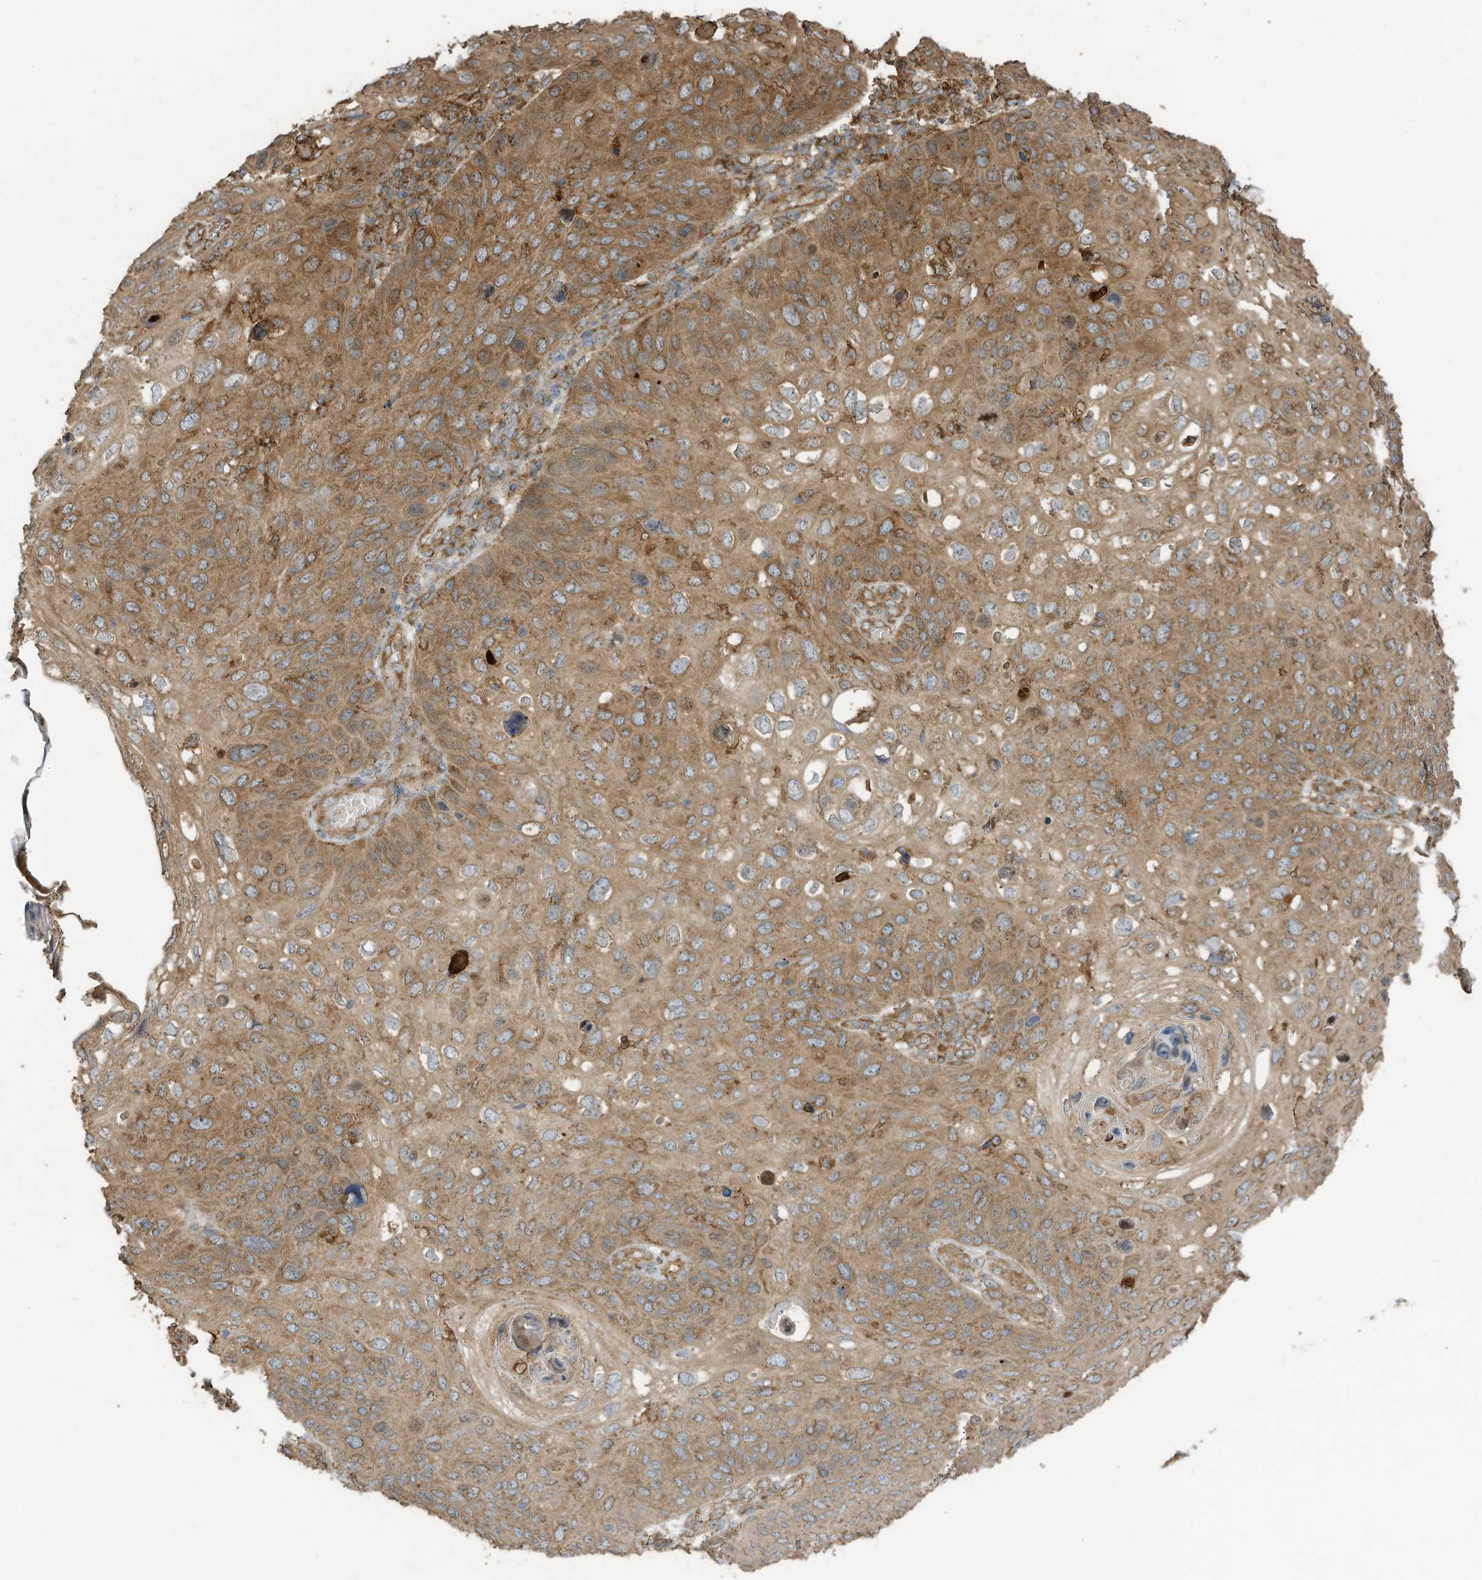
{"staining": {"intensity": "moderate", "quantity": ">75%", "location": "cytoplasmic/membranous"}, "tissue": "skin cancer", "cell_type": "Tumor cells", "image_type": "cancer", "snomed": [{"axis": "morphology", "description": "Squamous cell carcinoma, NOS"}, {"axis": "topography", "description": "Skin"}], "caption": "This histopathology image shows immunohistochemistry staining of skin squamous cell carcinoma, with medium moderate cytoplasmic/membranous staining in about >75% of tumor cells.", "gene": "CGAS", "patient": {"sex": "female", "age": 90}}